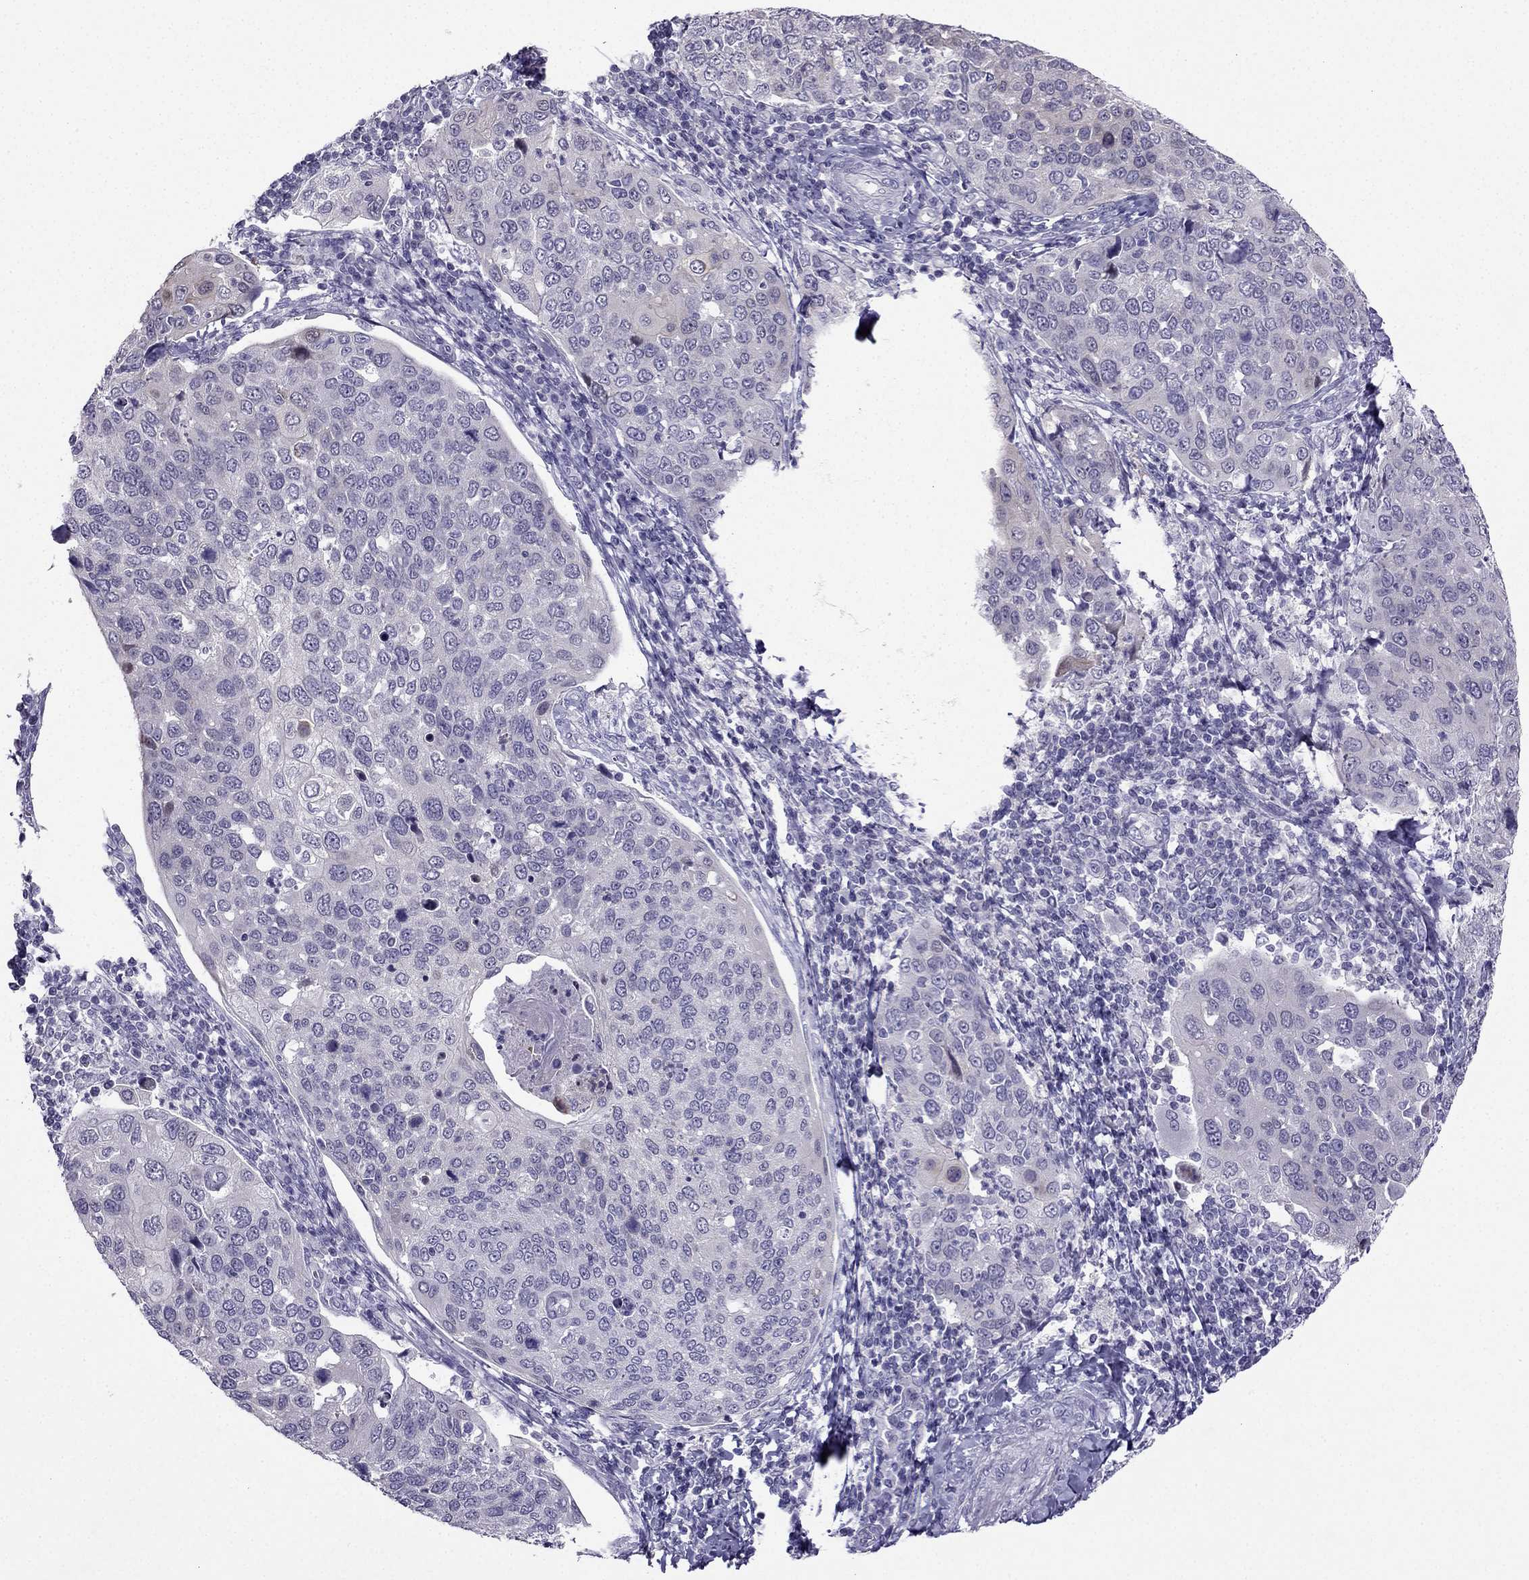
{"staining": {"intensity": "negative", "quantity": "none", "location": "none"}, "tissue": "cervical cancer", "cell_type": "Tumor cells", "image_type": "cancer", "snomed": [{"axis": "morphology", "description": "Squamous cell carcinoma, NOS"}, {"axis": "topography", "description": "Cervix"}], "caption": "Immunohistochemistry (IHC) photomicrograph of cervical squamous cell carcinoma stained for a protein (brown), which reveals no expression in tumor cells.", "gene": "KCNJ10", "patient": {"sex": "female", "age": 54}}